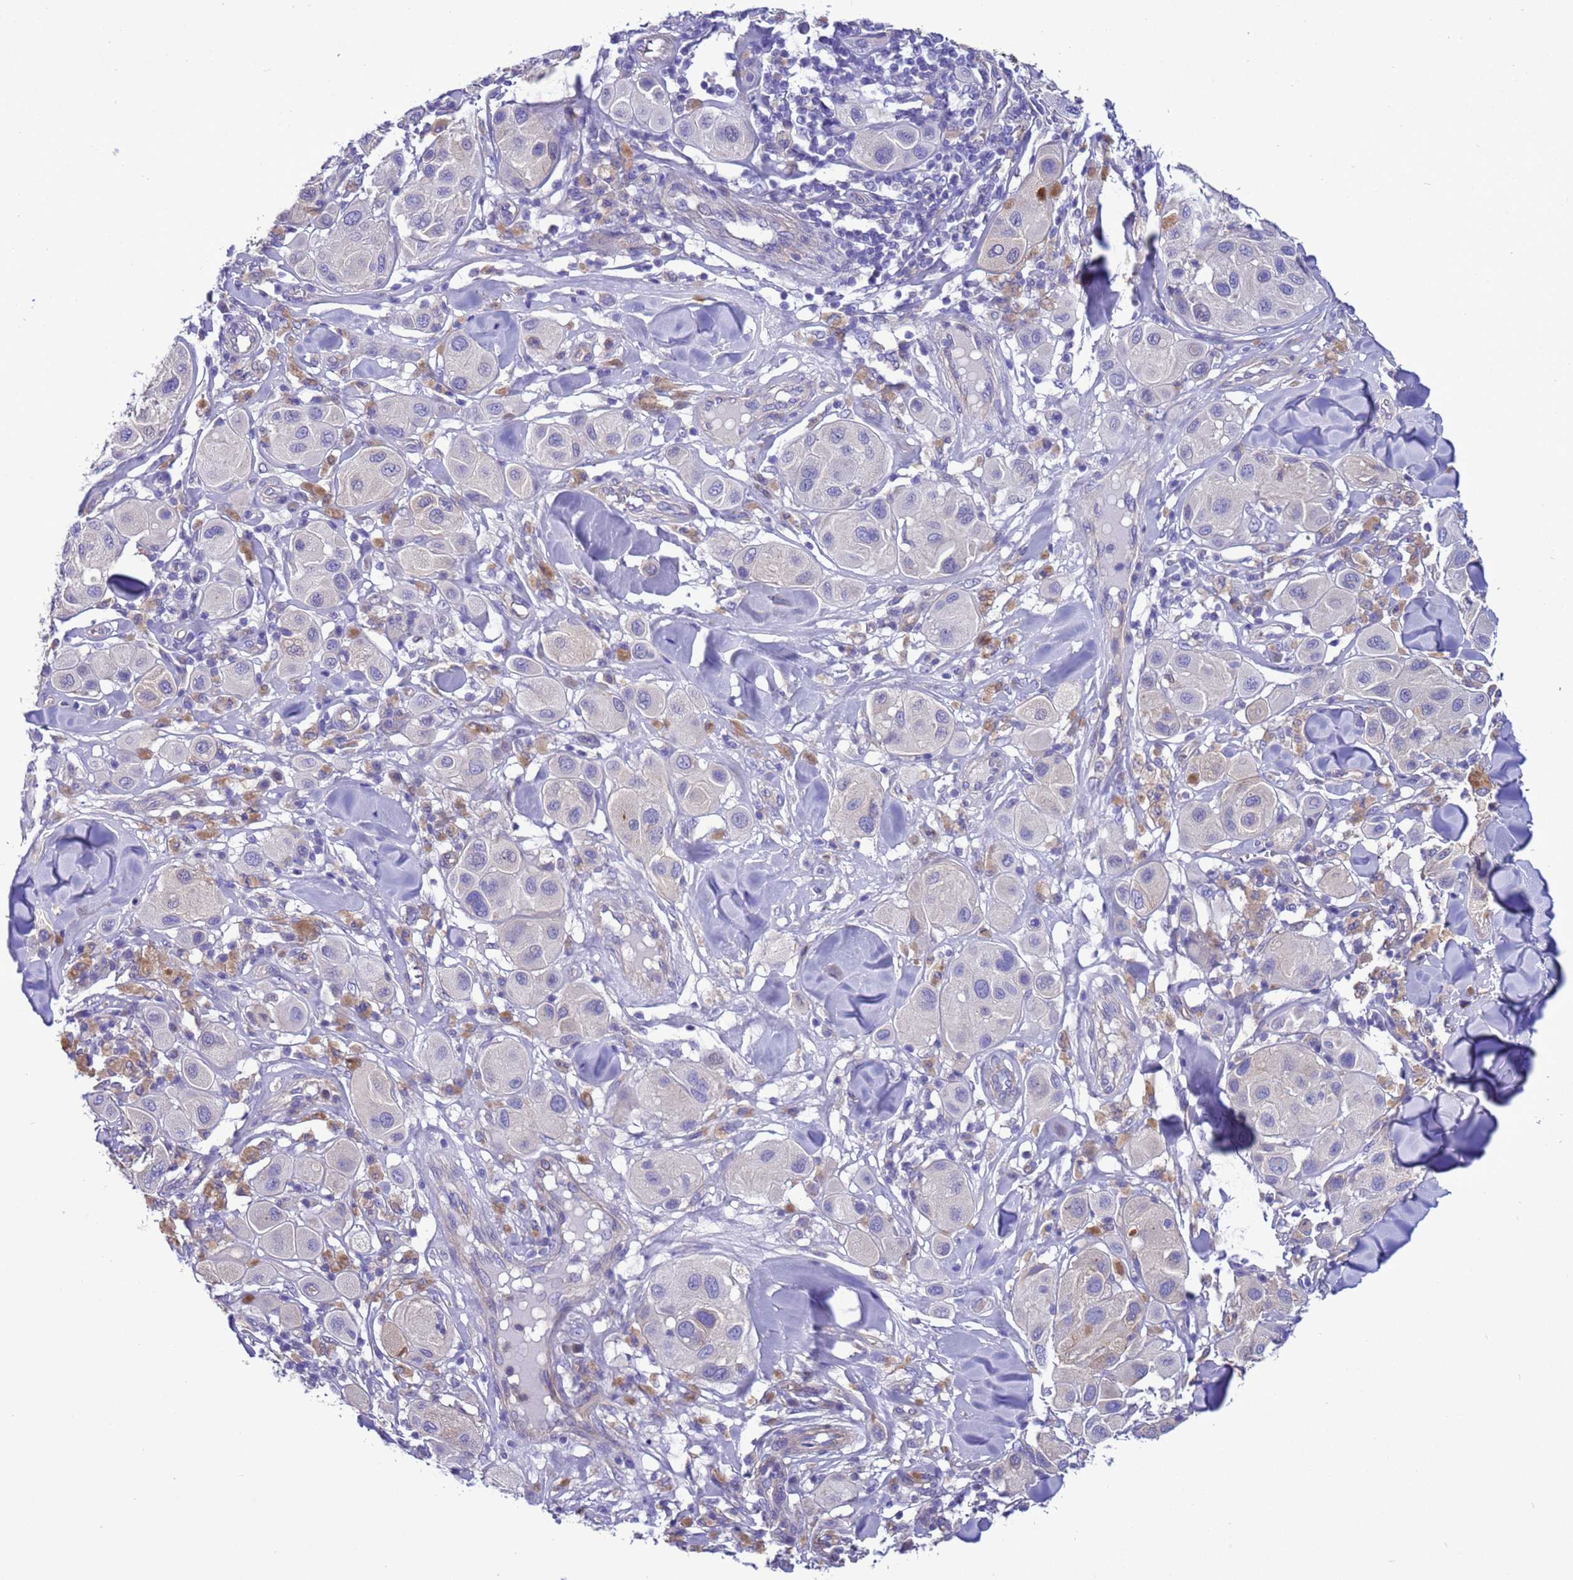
{"staining": {"intensity": "negative", "quantity": "none", "location": "none"}, "tissue": "melanoma", "cell_type": "Tumor cells", "image_type": "cancer", "snomed": [{"axis": "morphology", "description": "Malignant melanoma, Metastatic site"}, {"axis": "topography", "description": "Skin"}], "caption": "Immunohistochemistry photomicrograph of neoplastic tissue: human melanoma stained with DAB exhibits no significant protein expression in tumor cells.", "gene": "KICS2", "patient": {"sex": "male", "age": 41}}